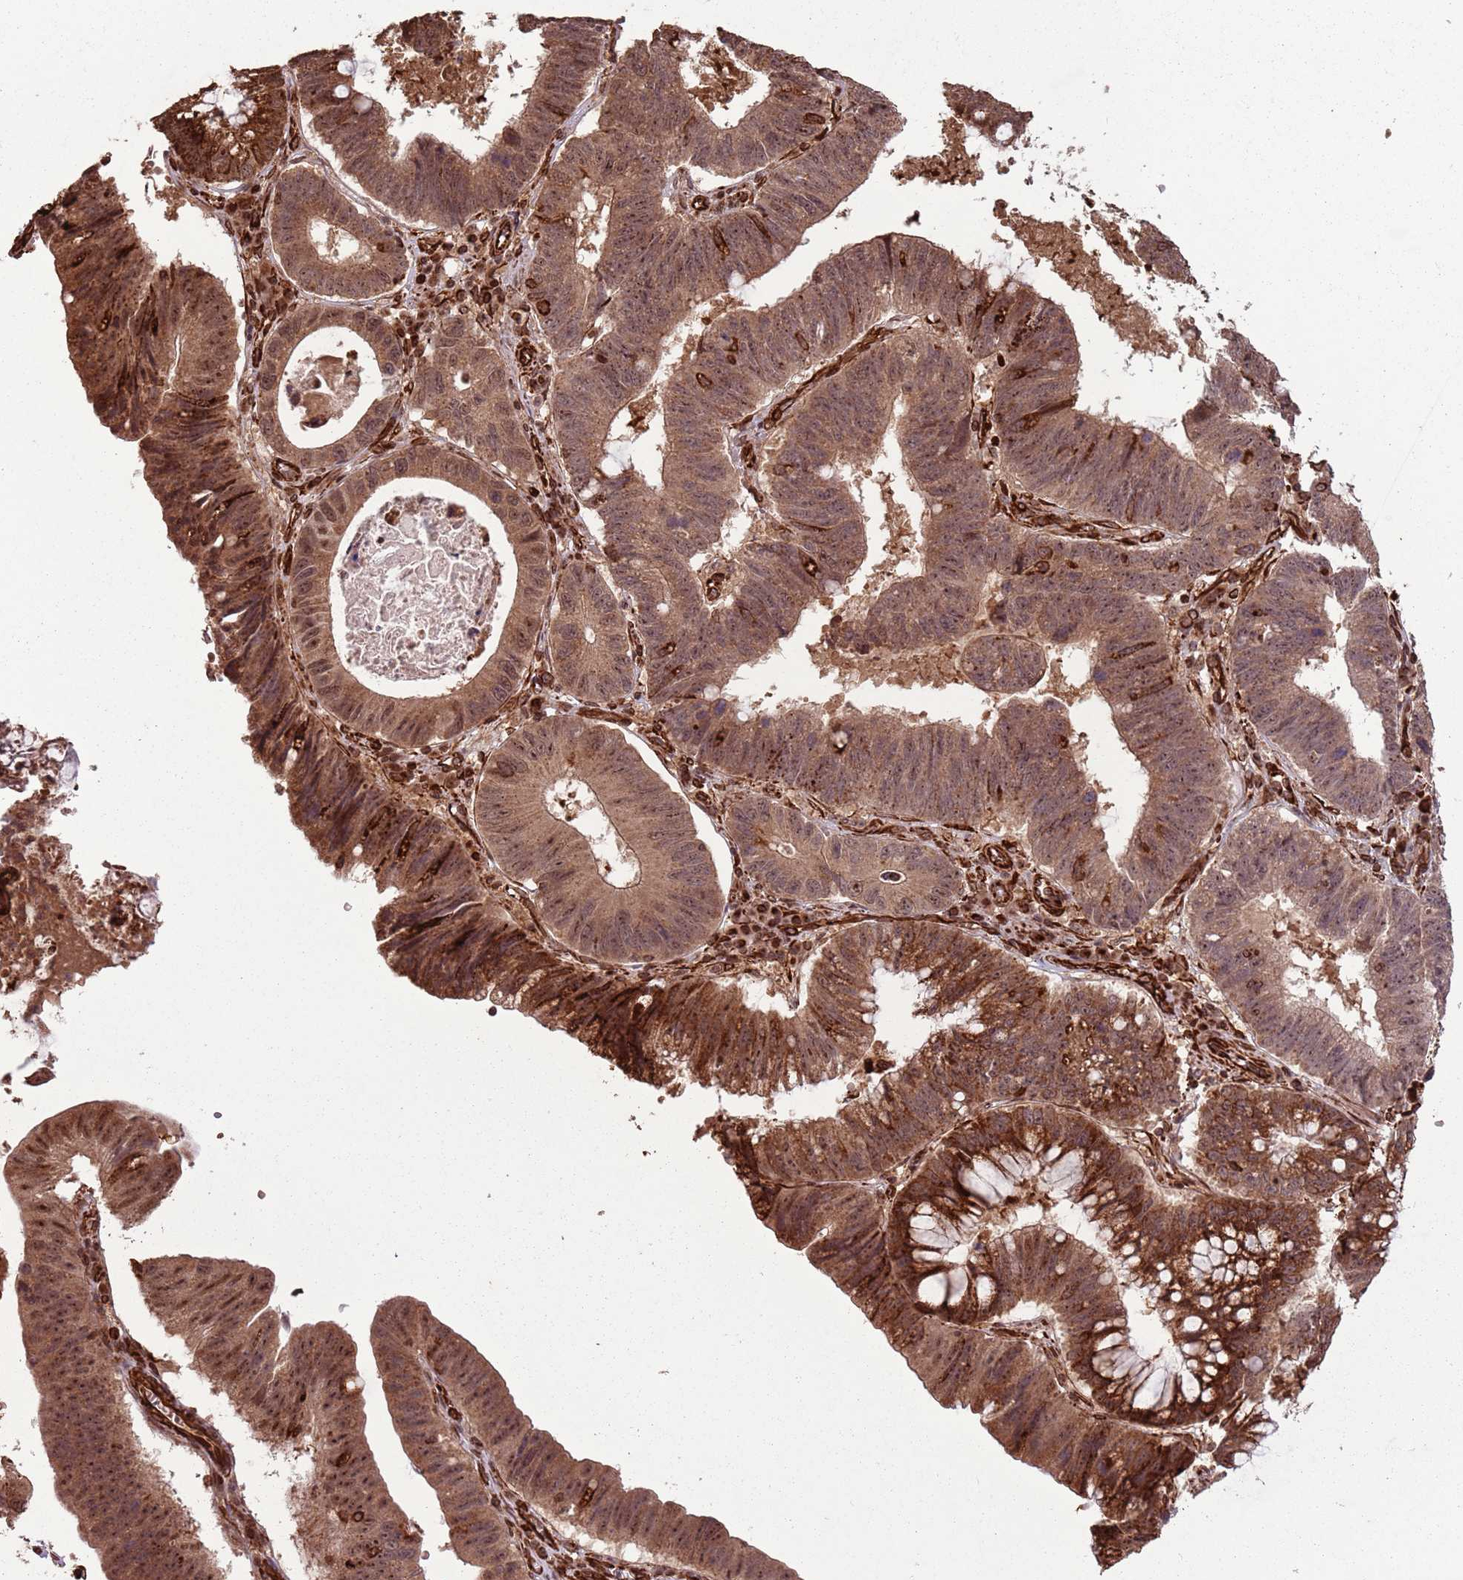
{"staining": {"intensity": "moderate", "quantity": ">75%", "location": "cytoplasmic/membranous,nuclear"}, "tissue": "stomach cancer", "cell_type": "Tumor cells", "image_type": "cancer", "snomed": [{"axis": "morphology", "description": "Adenocarcinoma, NOS"}, {"axis": "topography", "description": "Stomach"}], "caption": "A high-resolution histopathology image shows immunohistochemistry (IHC) staining of stomach cancer (adenocarcinoma), which shows moderate cytoplasmic/membranous and nuclear expression in approximately >75% of tumor cells.", "gene": "ADAMTS3", "patient": {"sex": "male", "age": 59}}